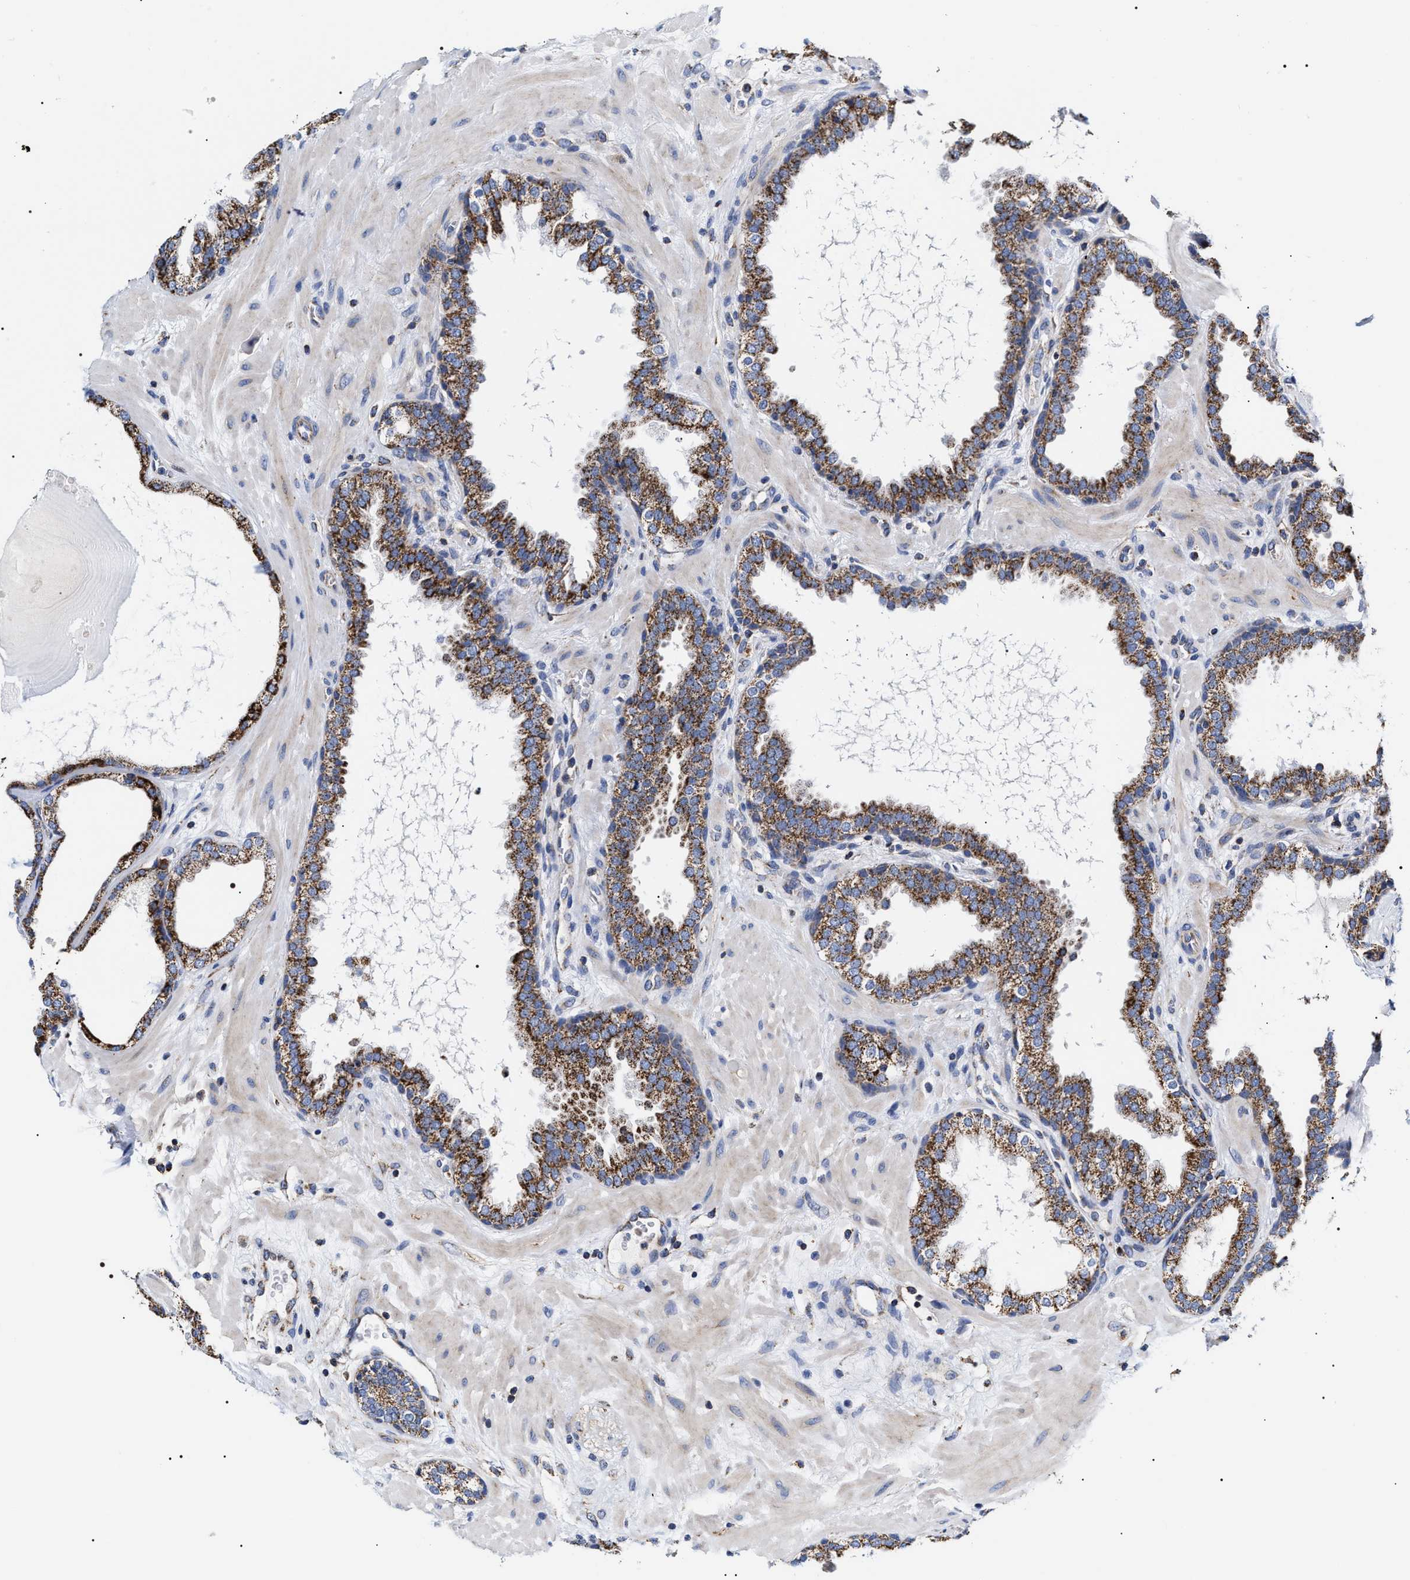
{"staining": {"intensity": "strong", "quantity": "25%-75%", "location": "cytoplasmic/membranous"}, "tissue": "prostate", "cell_type": "Glandular cells", "image_type": "normal", "snomed": [{"axis": "morphology", "description": "Normal tissue, NOS"}, {"axis": "topography", "description": "Prostate"}], "caption": "Human prostate stained with a brown dye shows strong cytoplasmic/membranous positive expression in approximately 25%-75% of glandular cells.", "gene": "COG5", "patient": {"sex": "male", "age": 51}}